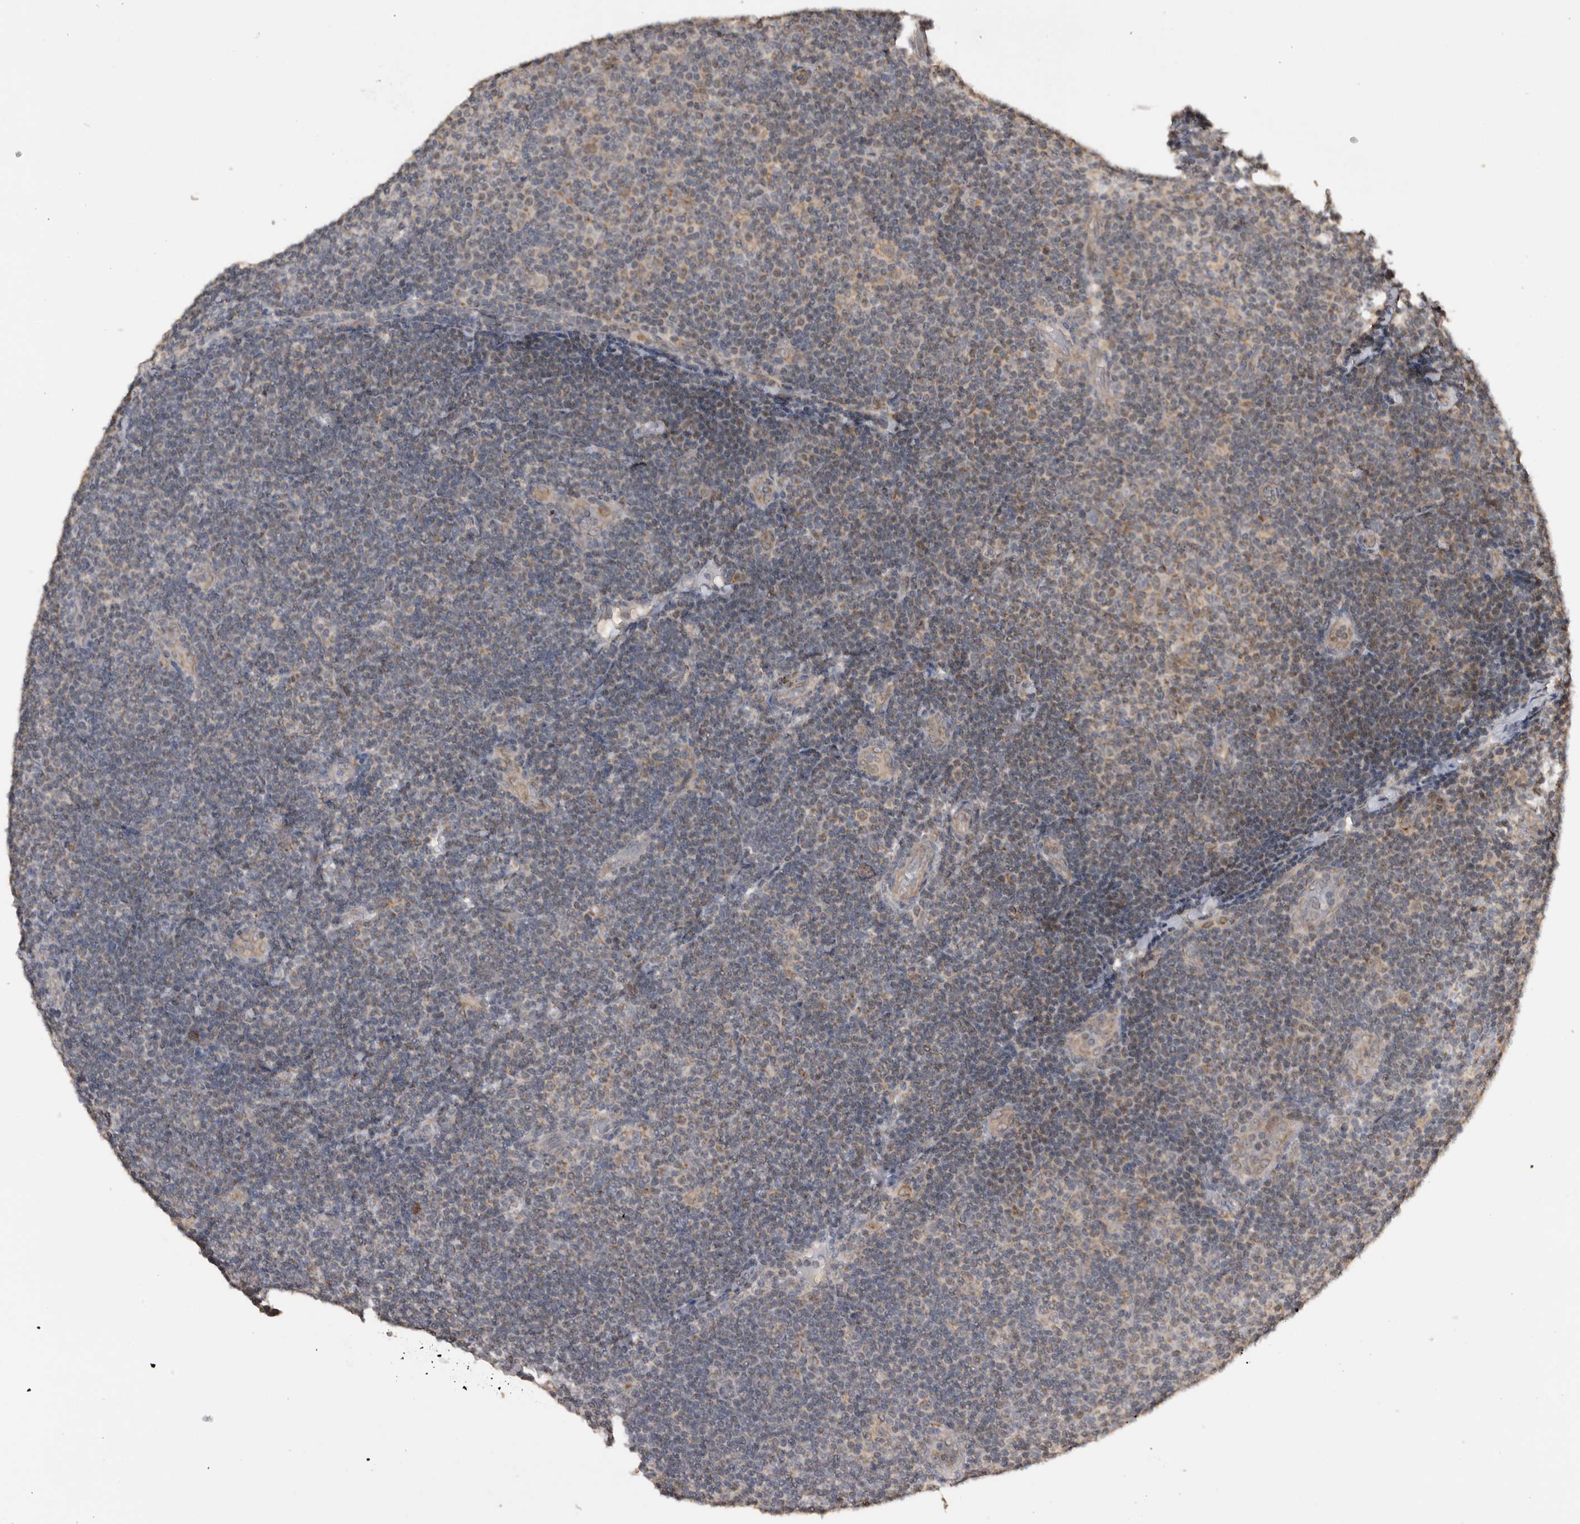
{"staining": {"intensity": "weak", "quantity": "25%-75%", "location": "cytoplasmic/membranous"}, "tissue": "lymphoma", "cell_type": "Tumor cells", "image_type": "cancer", "snomed": [{"axis": "morphology", "description": "Malignant lymphoma, non-Hodgkin's type, Low grade"}, {"axis": "topography", "description": "Lymph node"}], "caption": "Lymphoma tissue displays weak cytoplasmic/membranous positivity in approximately 25%-75% of tumor cells (IHC, brightfield microscopy, high magnification).", "gene": "KCNIP1", "patient": {"sex": "male", "age": 83}}